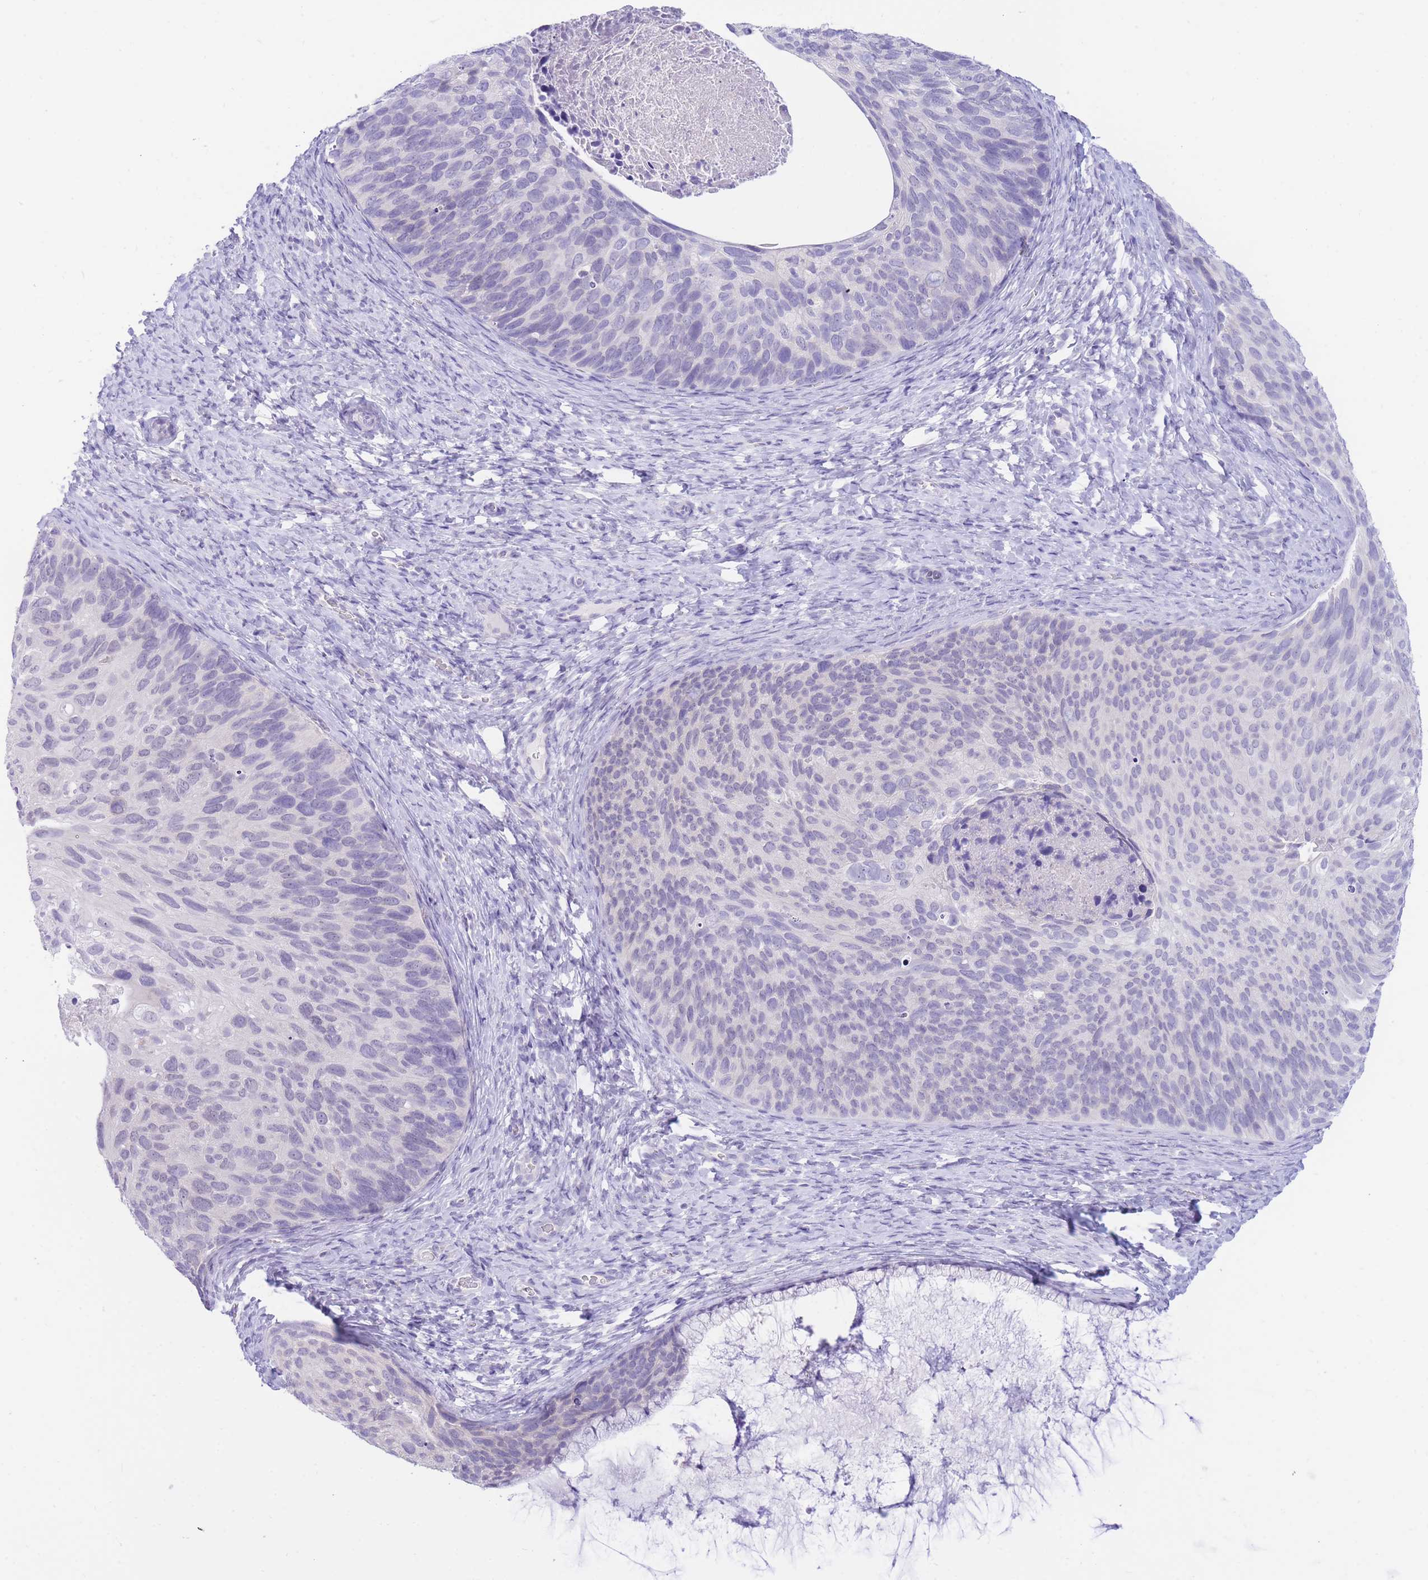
{"staining": {"intensity": "negative", "quantity": "none", "location": "none"}, "tissue": "cervical cancer", "cell_type": "Tumor cells", "image_type": "cancer", "snomed": [{"axis": "morphology", "description": "Squamous cell carcinoma, NOS"}, {"axis": "topography", "description": "Cervix"}], "caption": "The photomicrograph exhibits no staining of tumor cells in cervical cancer. The staining is performed using DAB brown chromogen with nuclei counter-stained in using hematoxylin.", "gene": "SSUH2", "patient": {"sex": "female", "age": 80}}